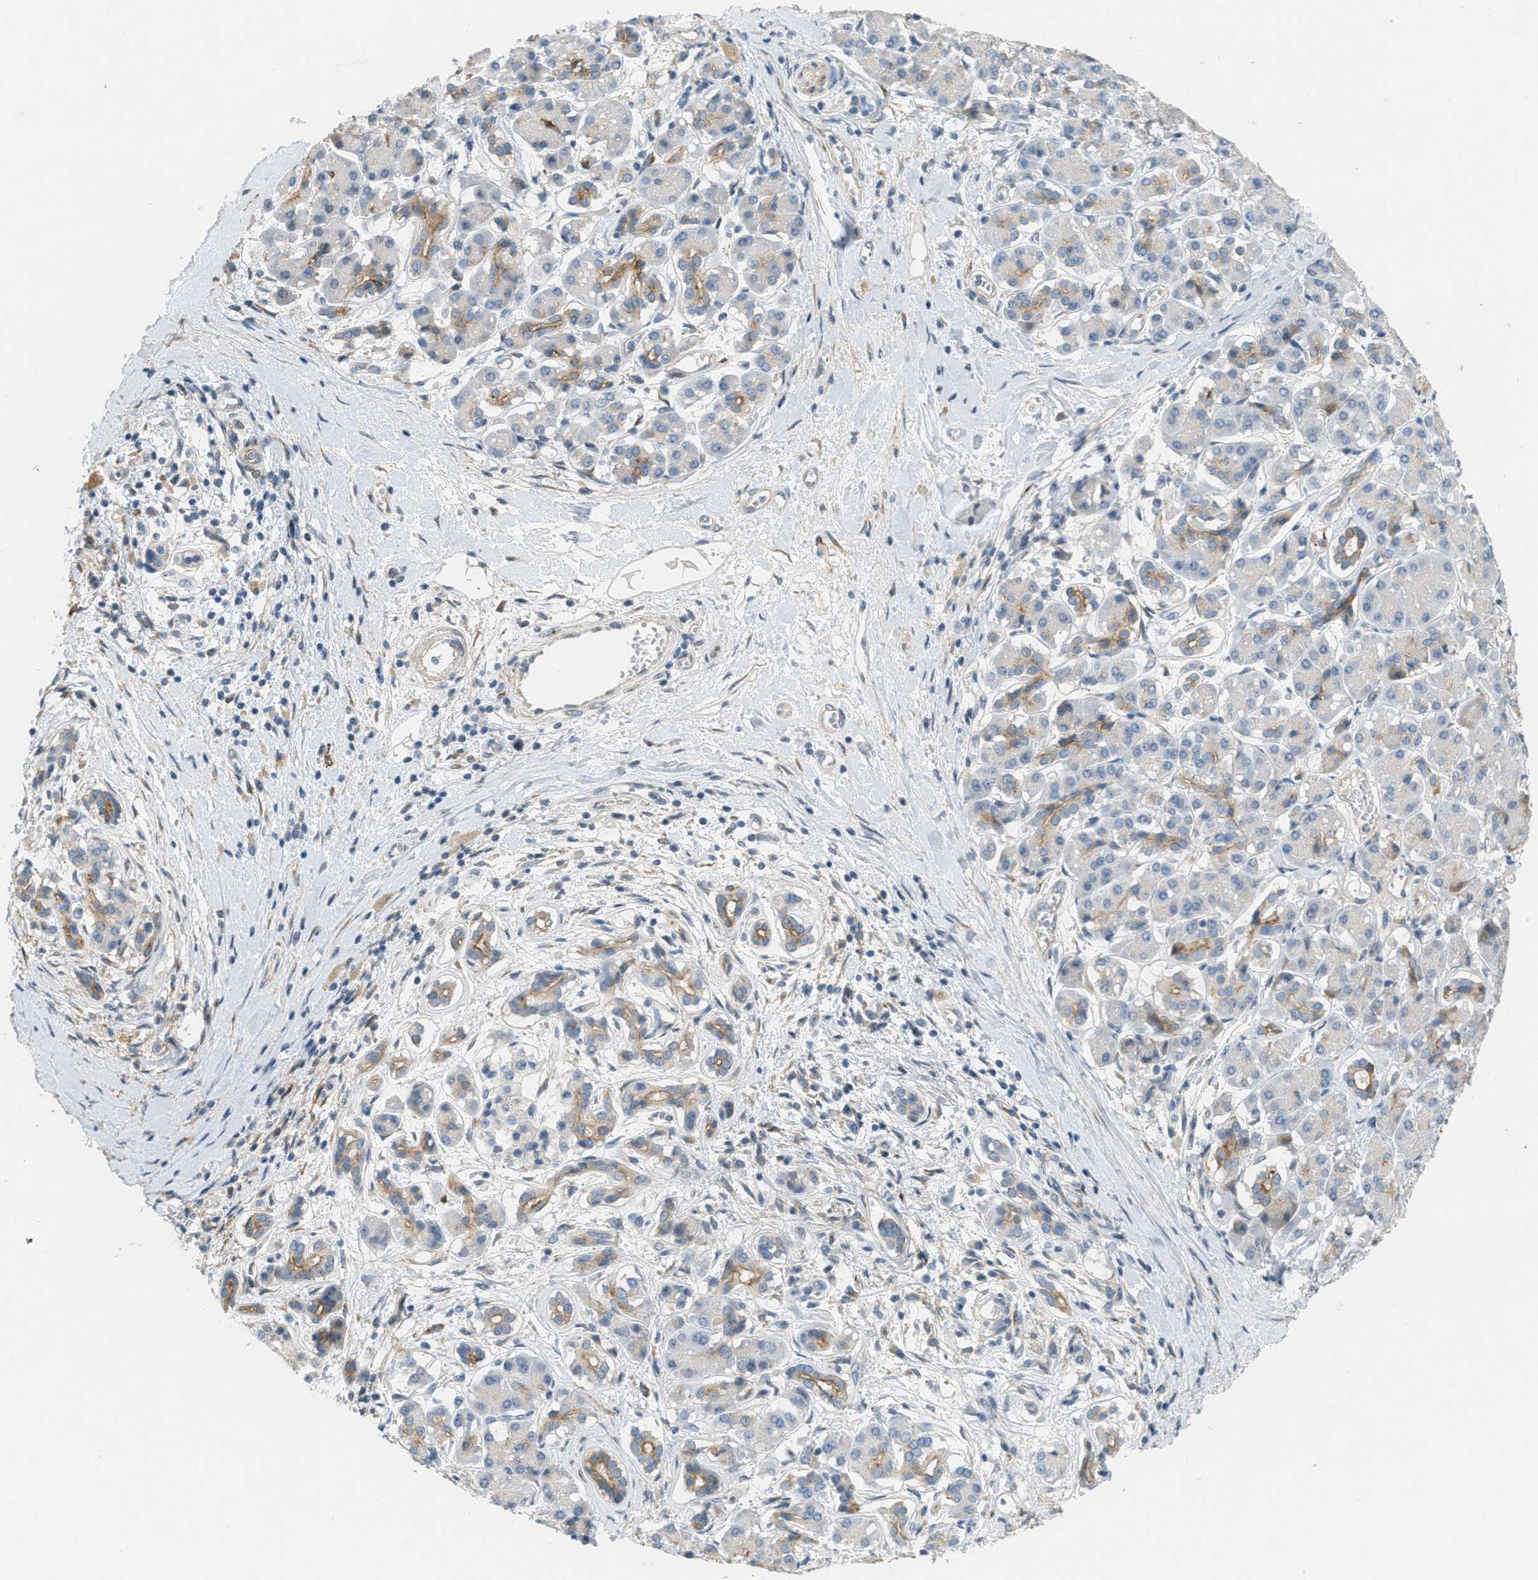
{"staining": {"intensity": "moderate", "quantity": "<25%", "location": "cytoplasmic/membranous"}, "tissue": "pancreatic cancer", "cell_type": "Tumor cells", "image_type": "cancer", "snomed": [{"axis": "morphology", "description": "Adenocarcinoma, NOS"}, {"axis": "topography", "description": "Pancreas"}], "caption": "Protein staining demonstrates moderate cytoplasmic/membranous positivity in approximately <25% of tumor cells in adenocarcinoma (pancreatic).", "gene": "ADCY5", "patient": {"sex": "male", "age": 55}}